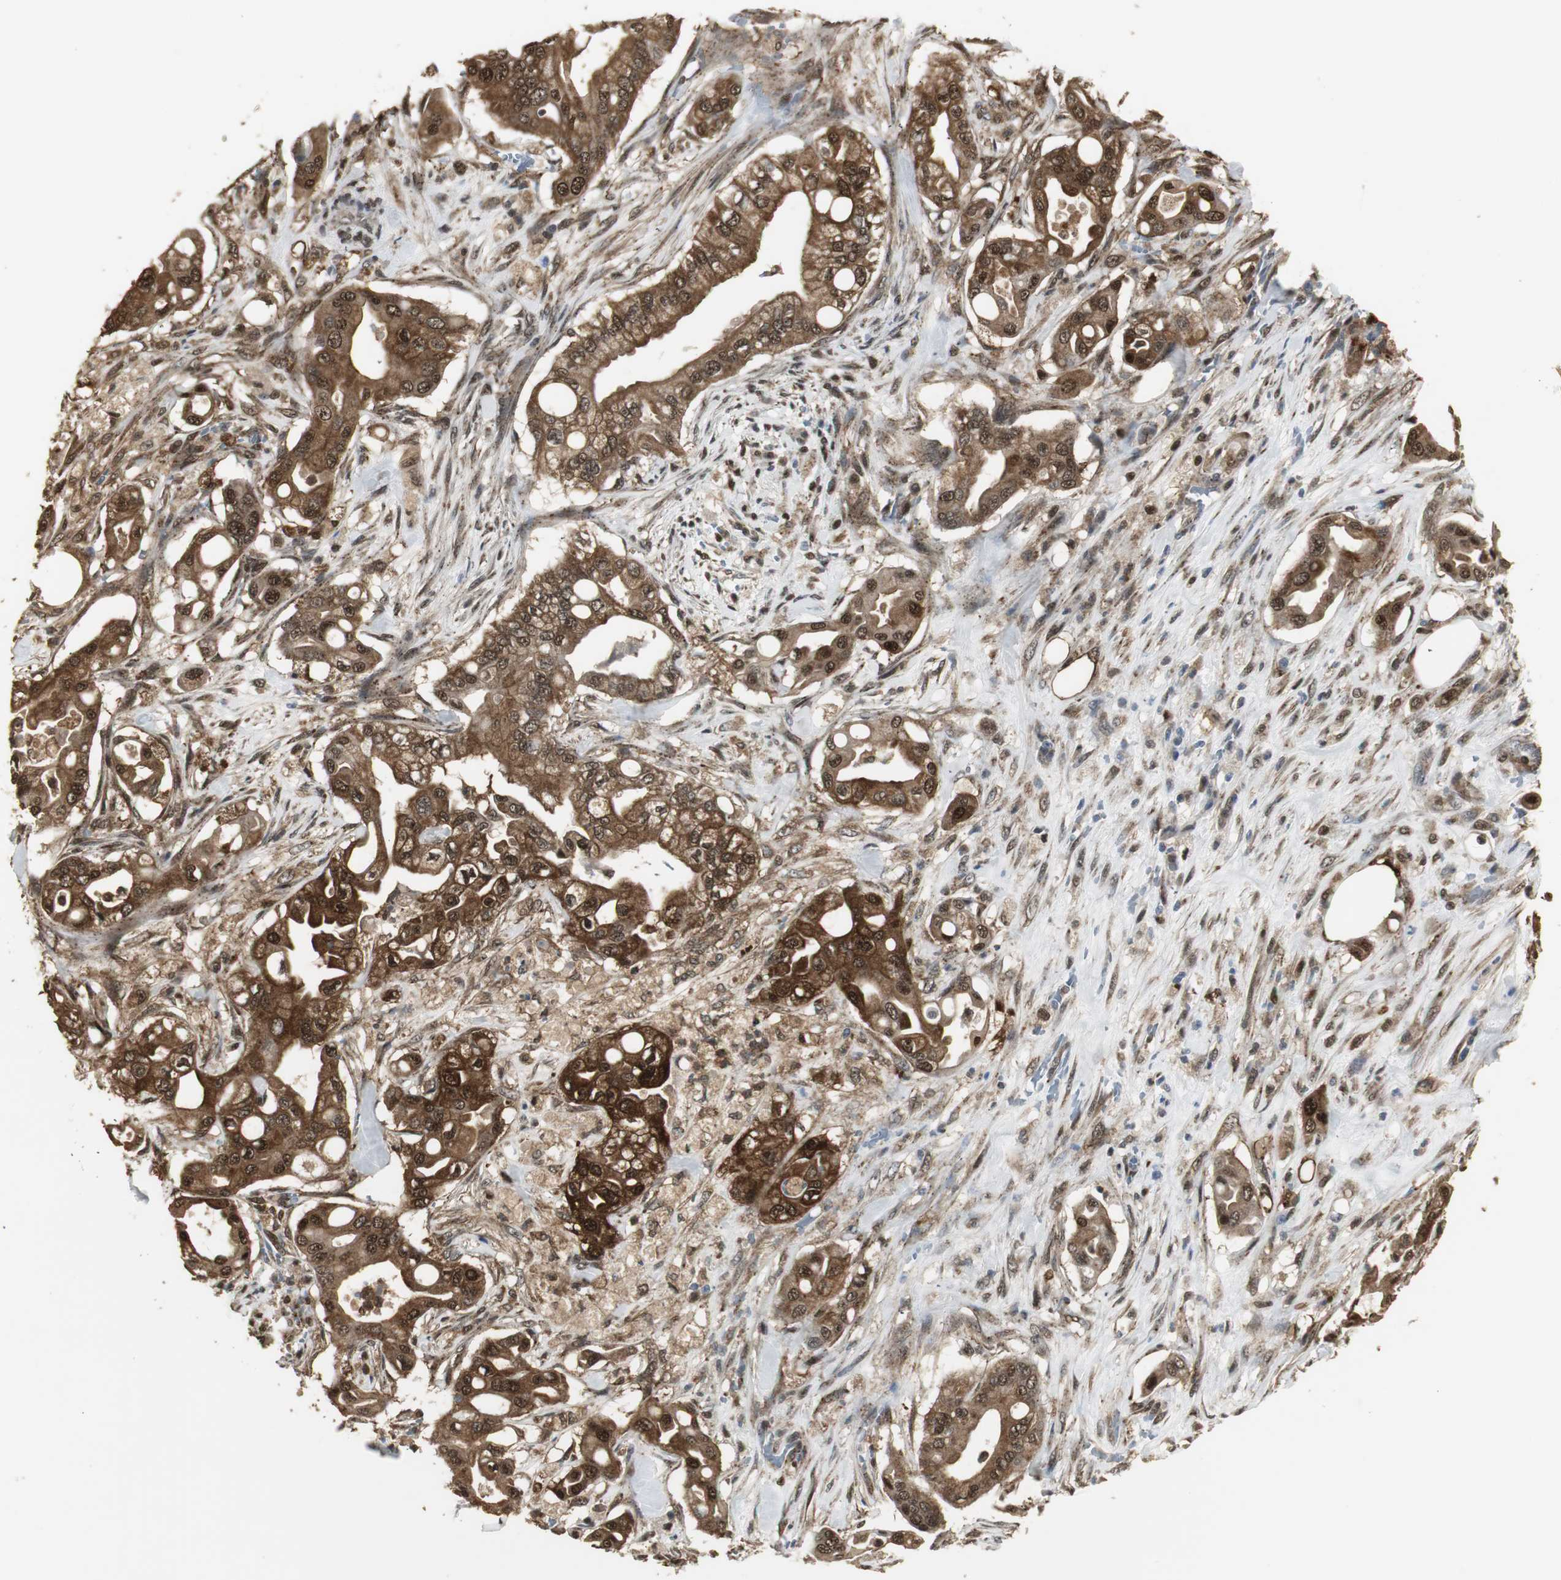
{"staining": {"intensity": "strong", "quantity": ">75%", "location": "cytoplasmic/membranous,nuclear"}, "tissue": "liver cancer", "cell_type": "Tumor cells", "image_type": "cancer", "snomed": [{"axis": "morphology", "description": "Cholangiocarcinoma"}, {"axis": "topography", "description": "Liver"}], "caption": "Immunohistochemistry (DAB (3,3'-diaminobenzidine)) staining of cholangiocarcinoma (liver) displays strong cytoplasmic/membranous and nuclear protein expression in about >75% of tumor cells.", "gene": "PLIN3", "patient": {"sex": "female", "age": 68}}